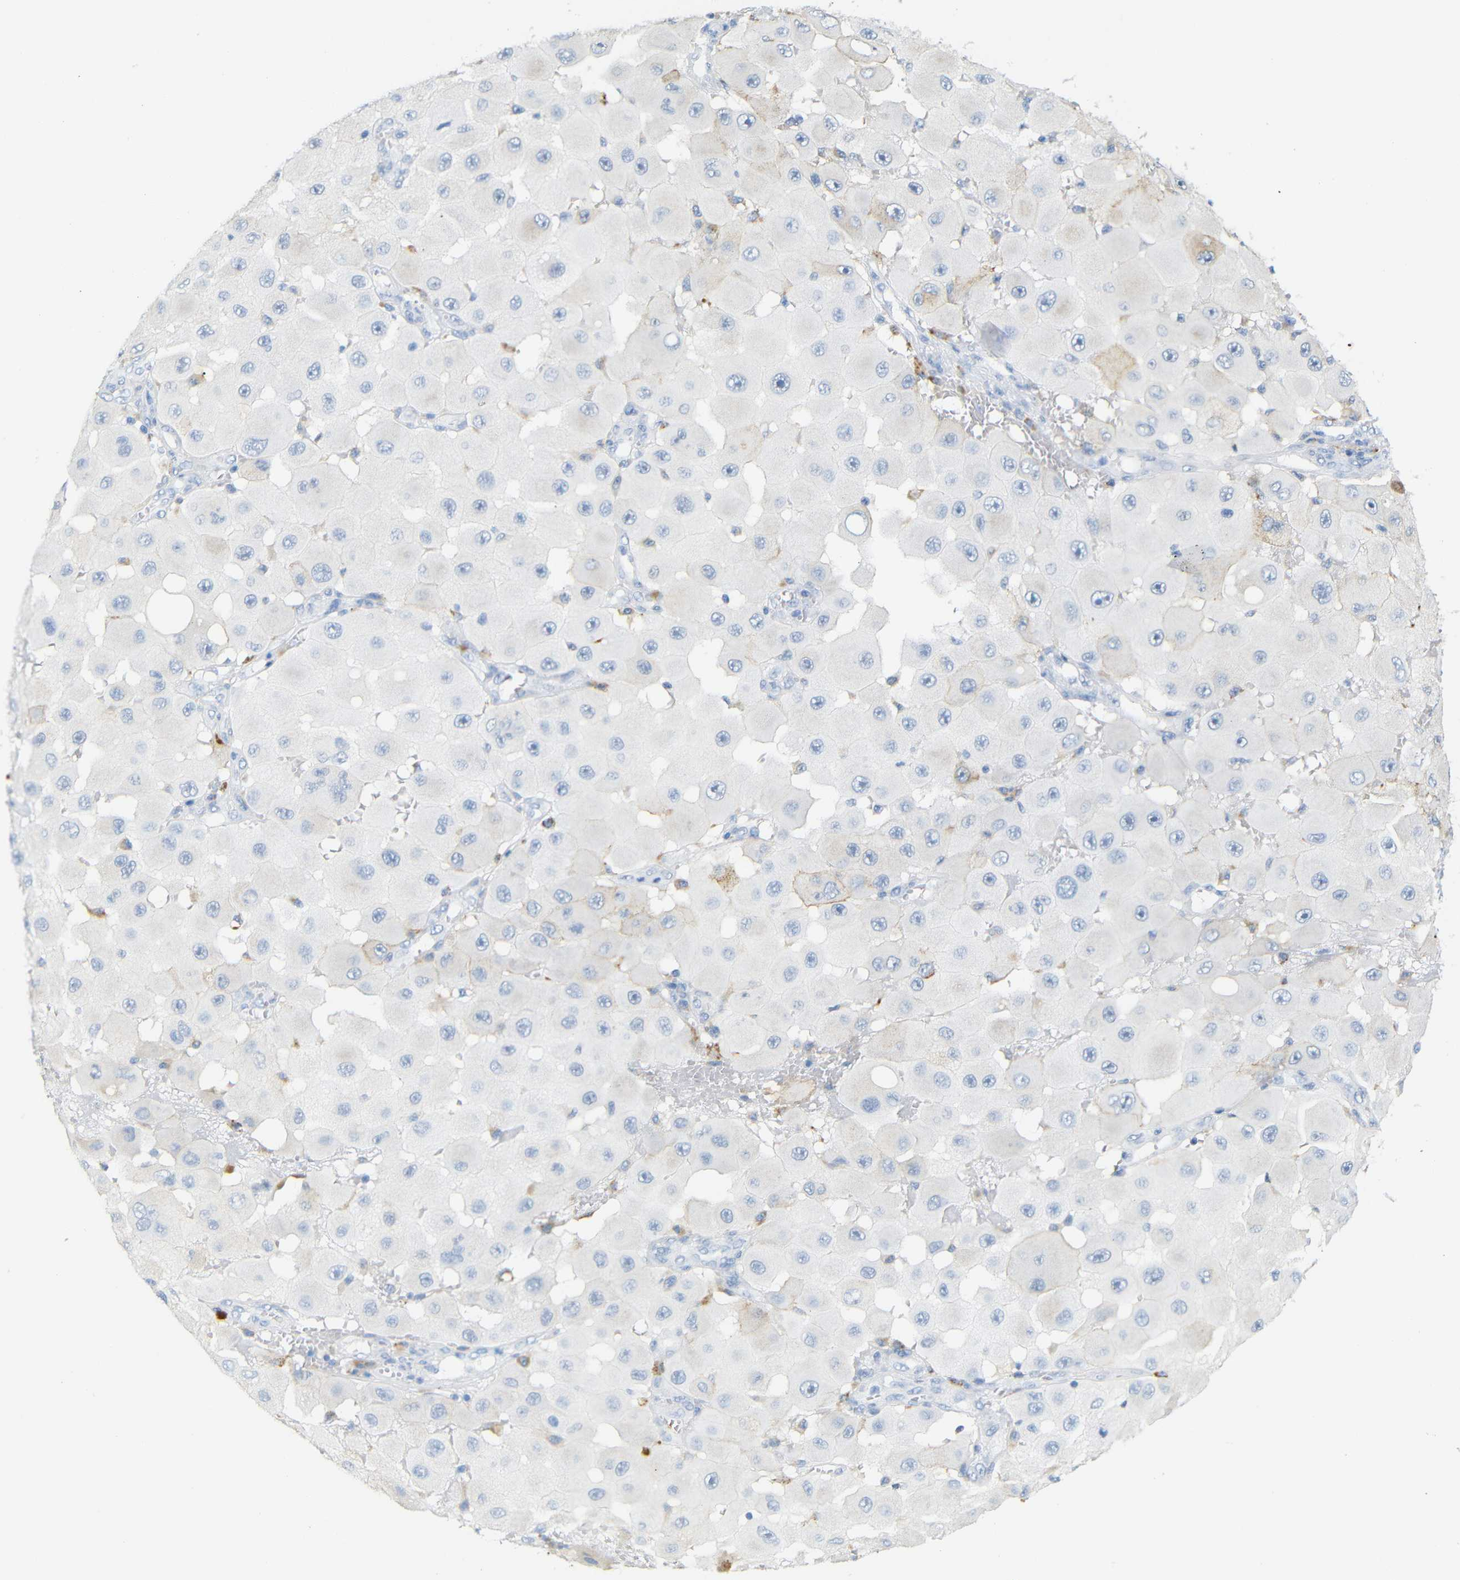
{"staining": {"intensity": "weak", "quantity": "<25%", "location": "cytoplasmic/membranous"}, "tissue": "melanoma", "cell_type": "Tumor cells", "image_type": "cancer", "snomed": [{"axis": "morphology", "description": "Malignant melanoma, NOS"}, {"axis": "topography", "description": "Skin"}], "caption": "The micrograph exhibits no staining of tumor cells in malignant melanoma. Nuclei are stained in blue.", "gene": "FCRL1", "patient": {"sex": "female", "age": 81}}